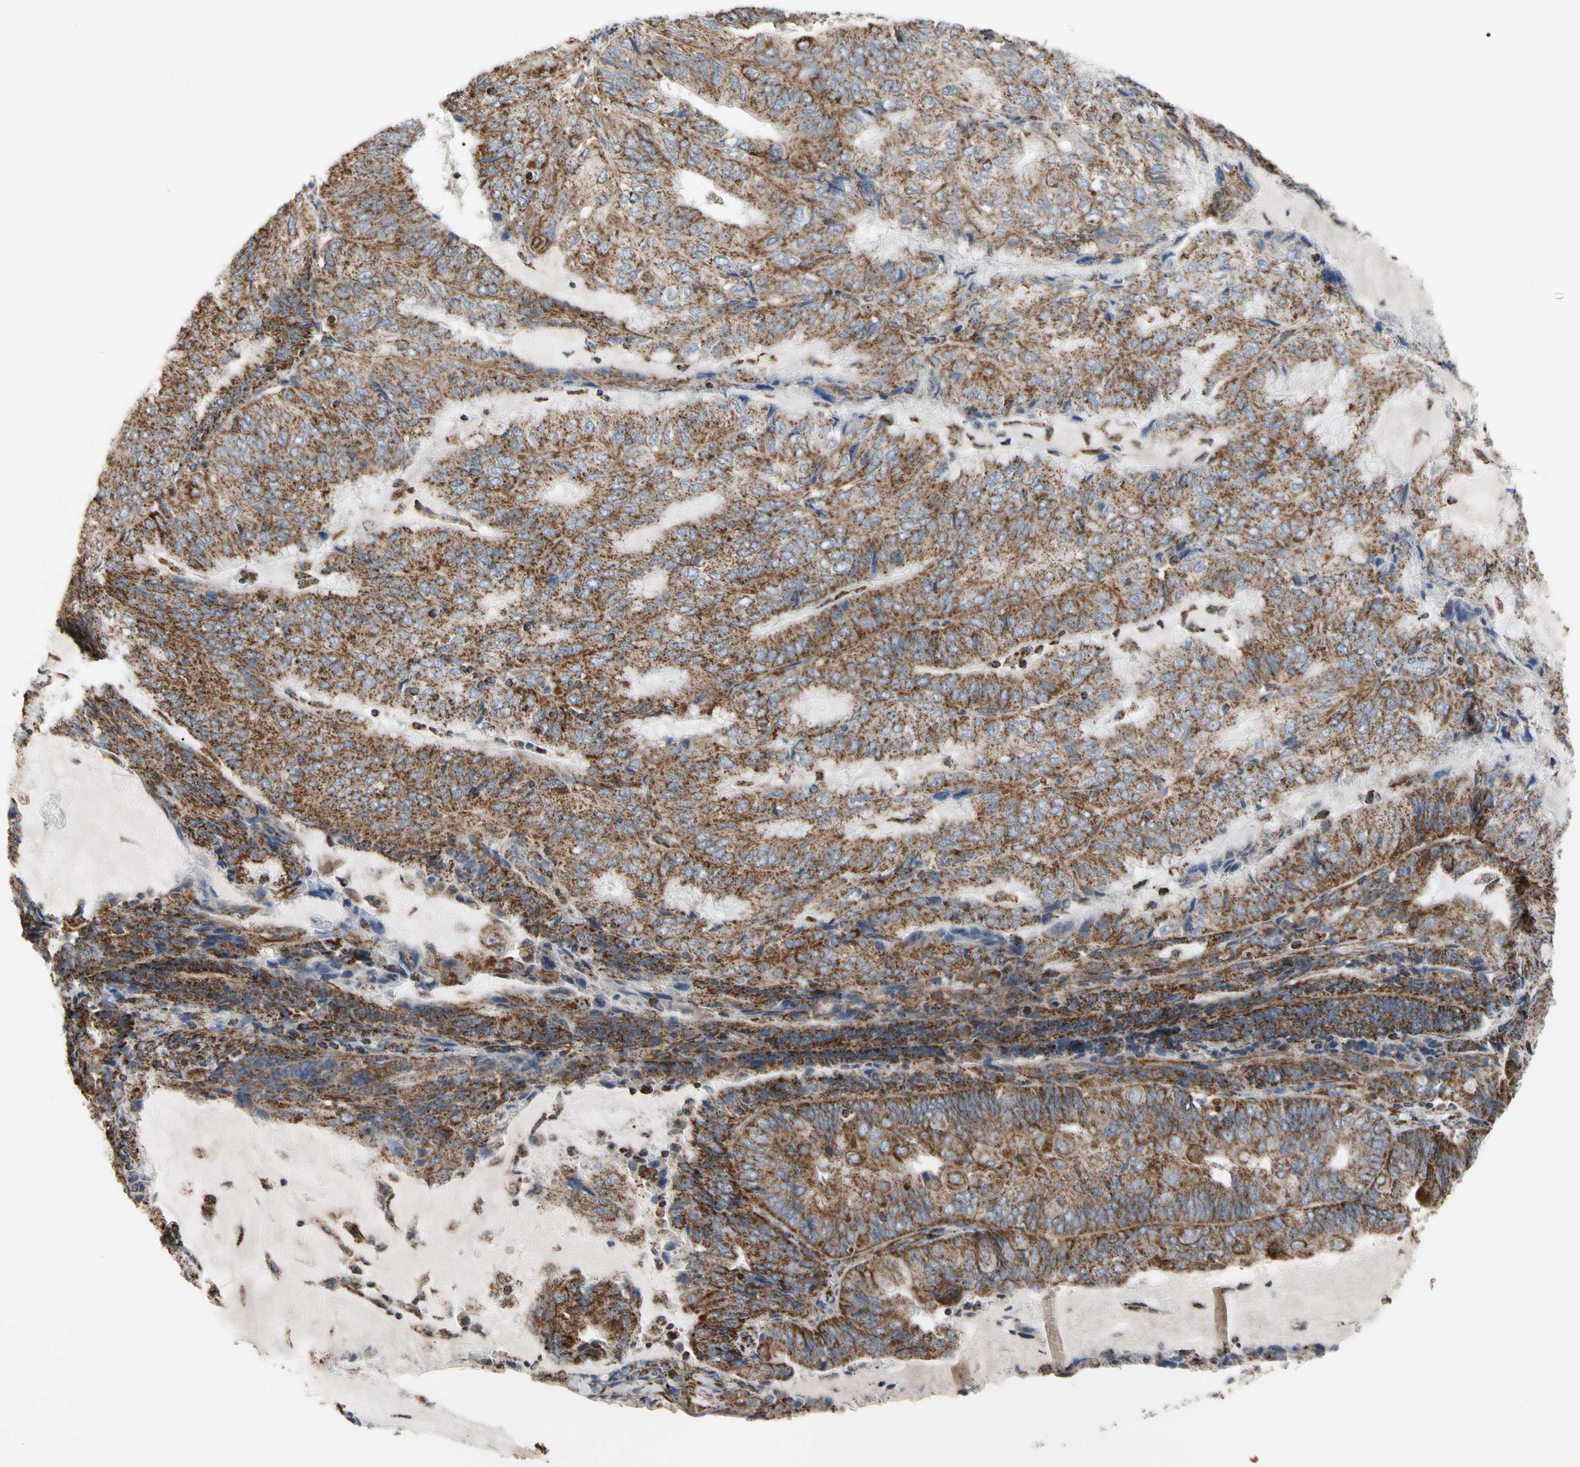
{"staining": {"intensity": "strong", "quantity": ">75%", "location": "cytoplasmic/membranous"}, "tissue": "endometrial cancer", "cell_type": "Tumor cells", "image_type": "cancer", "snomed": [{"axis": "morphology", "description": "Adenocarcinoma, NOS"}, {"axis": "topography", "description": "Endometrium"}], "caption": "This is an image of IHC staining of endometrial cancer, which shows strong positivity in the cytoplasmic/membranous of tumor cells.", "gene": "FAM110B", "patient": {"sex": "female", "age": 81}}